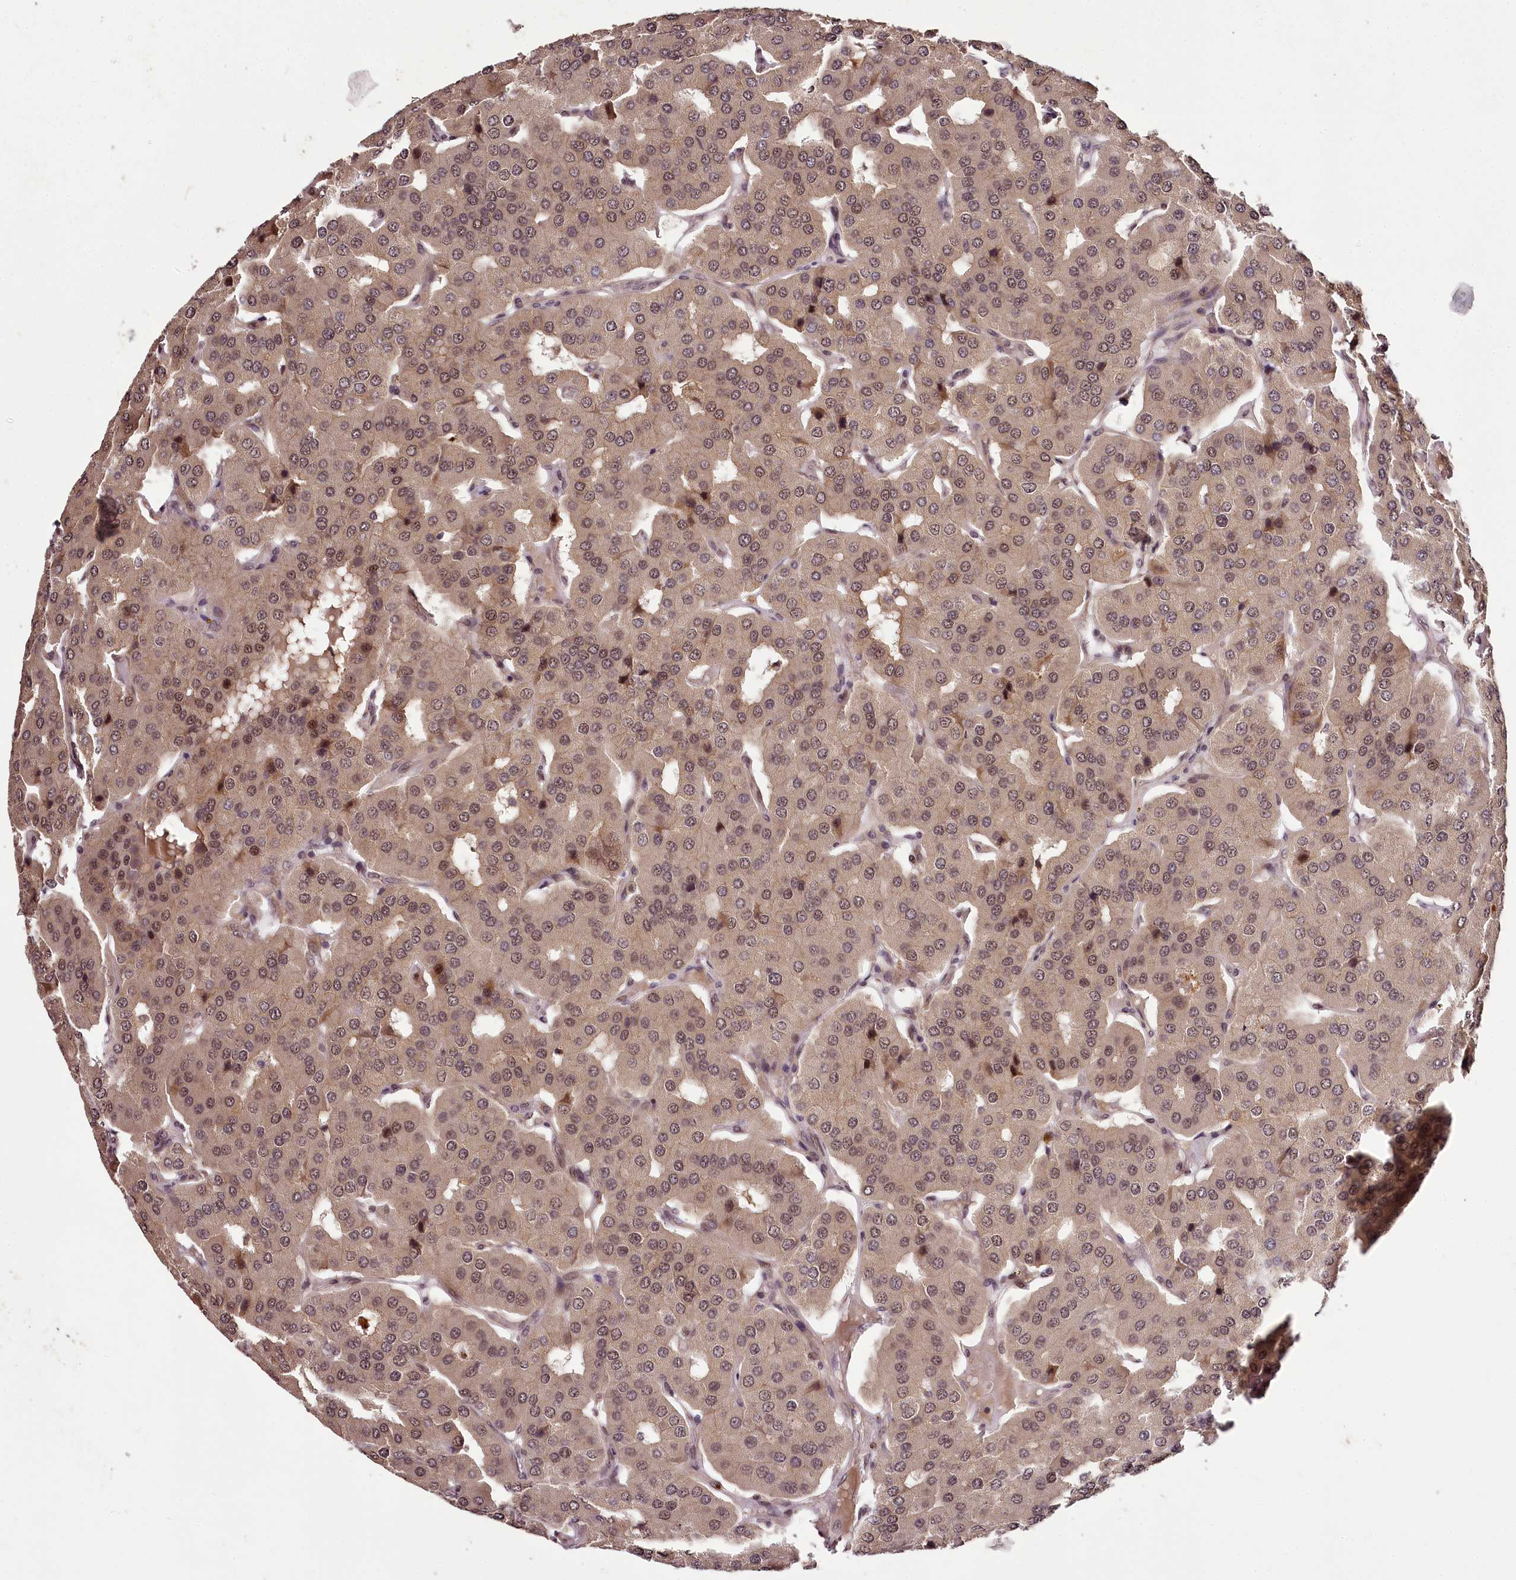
{"staining": {"intensity": "moderate", "quantity": "<25%", "location": "nuclear"}, "tissue": "parathyroid gland", "cell_type": "Glandular cells", "image_type": "normal", "snomed": [{"axis": "morphology", "description": "Normal tissue, NOS"}, {"axis": "morphology", "description": "Adenoma, NOS"}, {"axis": "topography", "description": "Parathyroid gland"}], "caption": "Immunohistochemistry photomicrograph of normal parathyroid gland: parathyroid gland stained using IHC shows low levels of moderate protein expression localized specifically in the nuclear of glandular cells, appearing as a nuclear brown color.", "gene": "MAML3", "patient": {"sex": "female", "age": 86}}